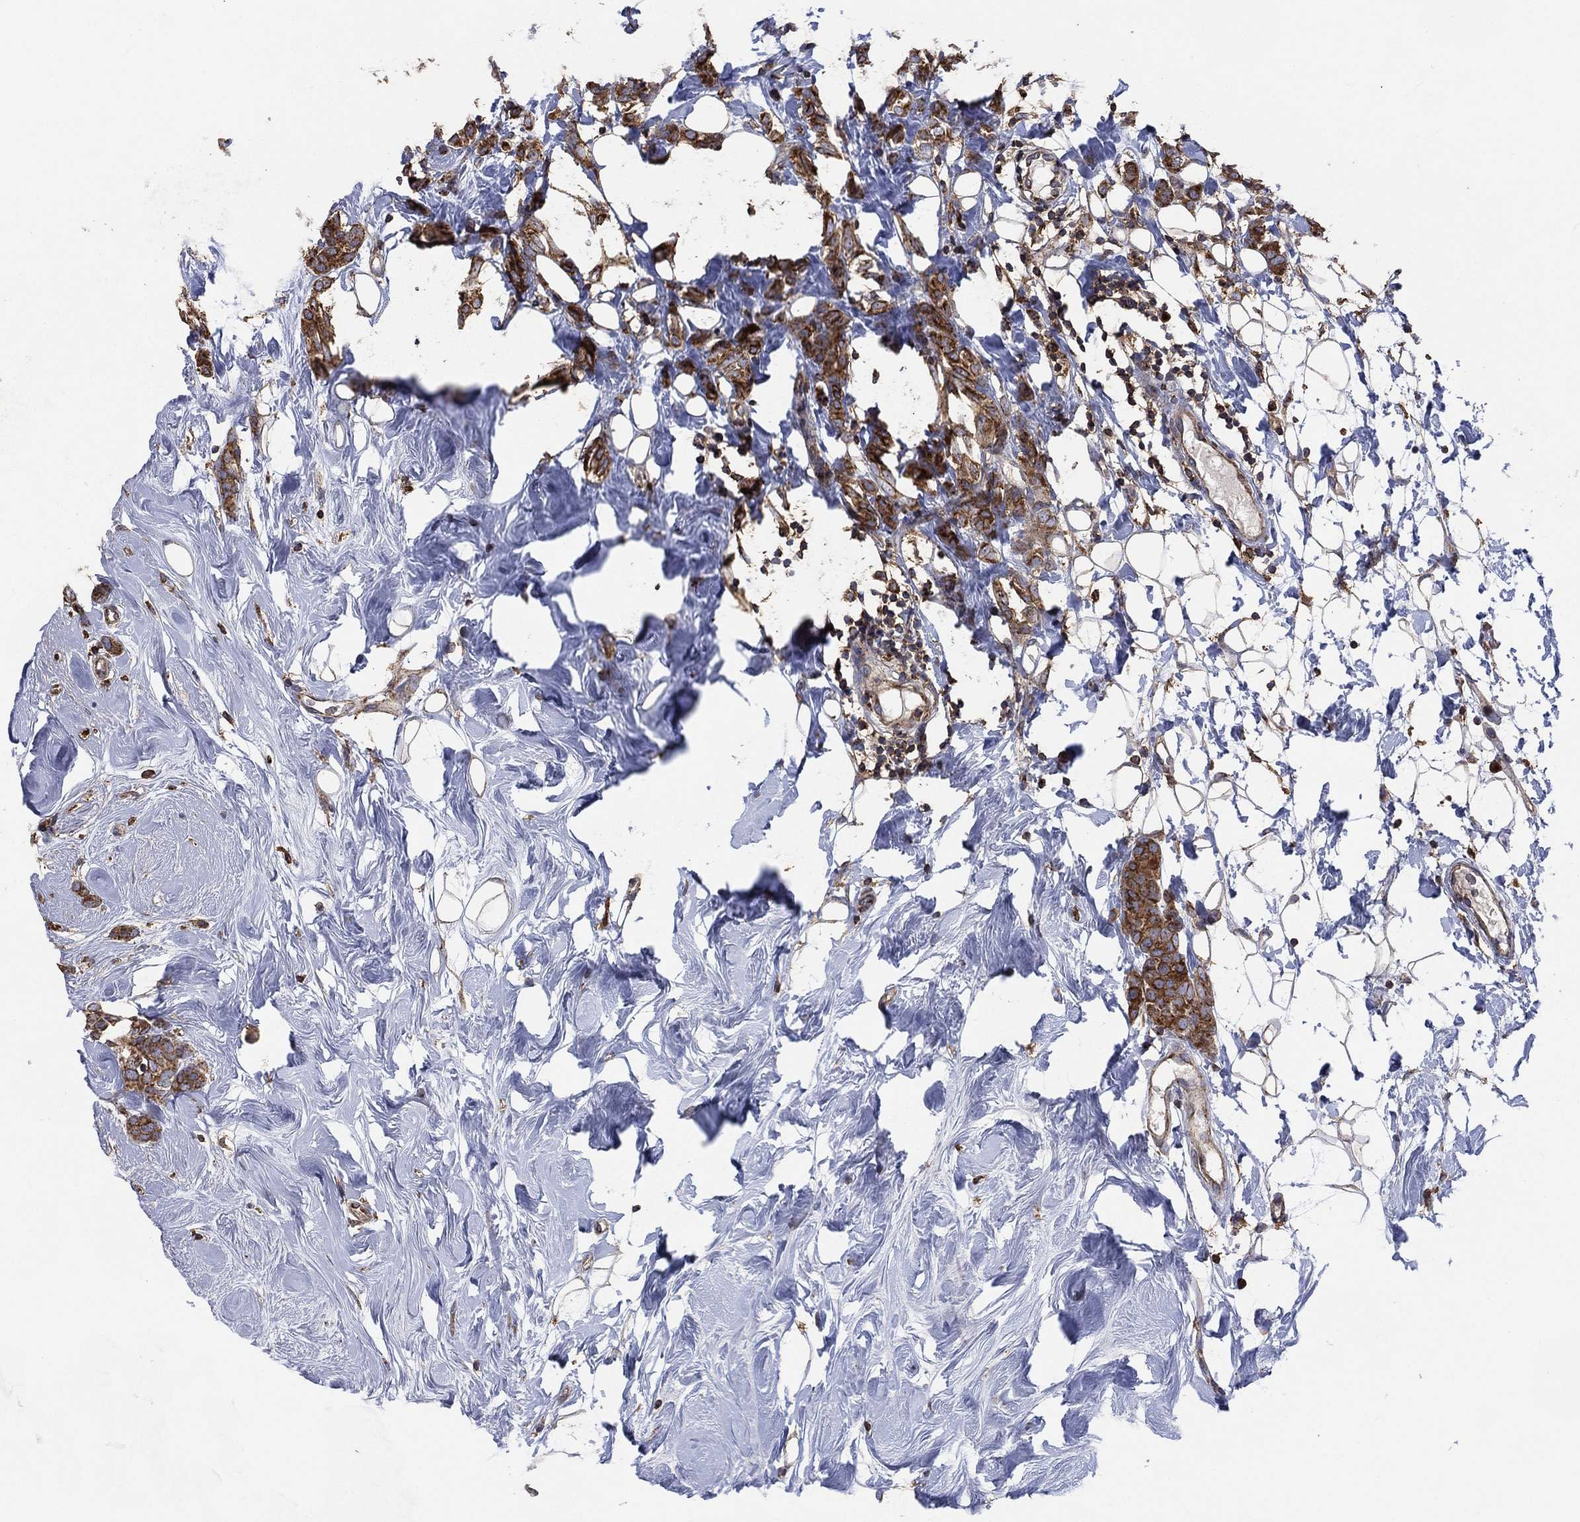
{"staining": {"intensity": "strong", "quantity": ">75%", "location": "cytoplasmic/membranous"}, "tissue": "breast cancer", "cell_type": "Tumor cells", "image_type": "cancer", "snomed": [{"axis": "morphology", "description": "Lobular carcinoma"}, {"axis": "topography", "description": "Breast"}], "caption": "Breast cancer (lobular carcinoma) tissue reveals strong cytoplasmic/membranous positivity in about >75% of tumor cells", "gene": "LIMD1", "patient": {"sex": "female", "age": 49}}